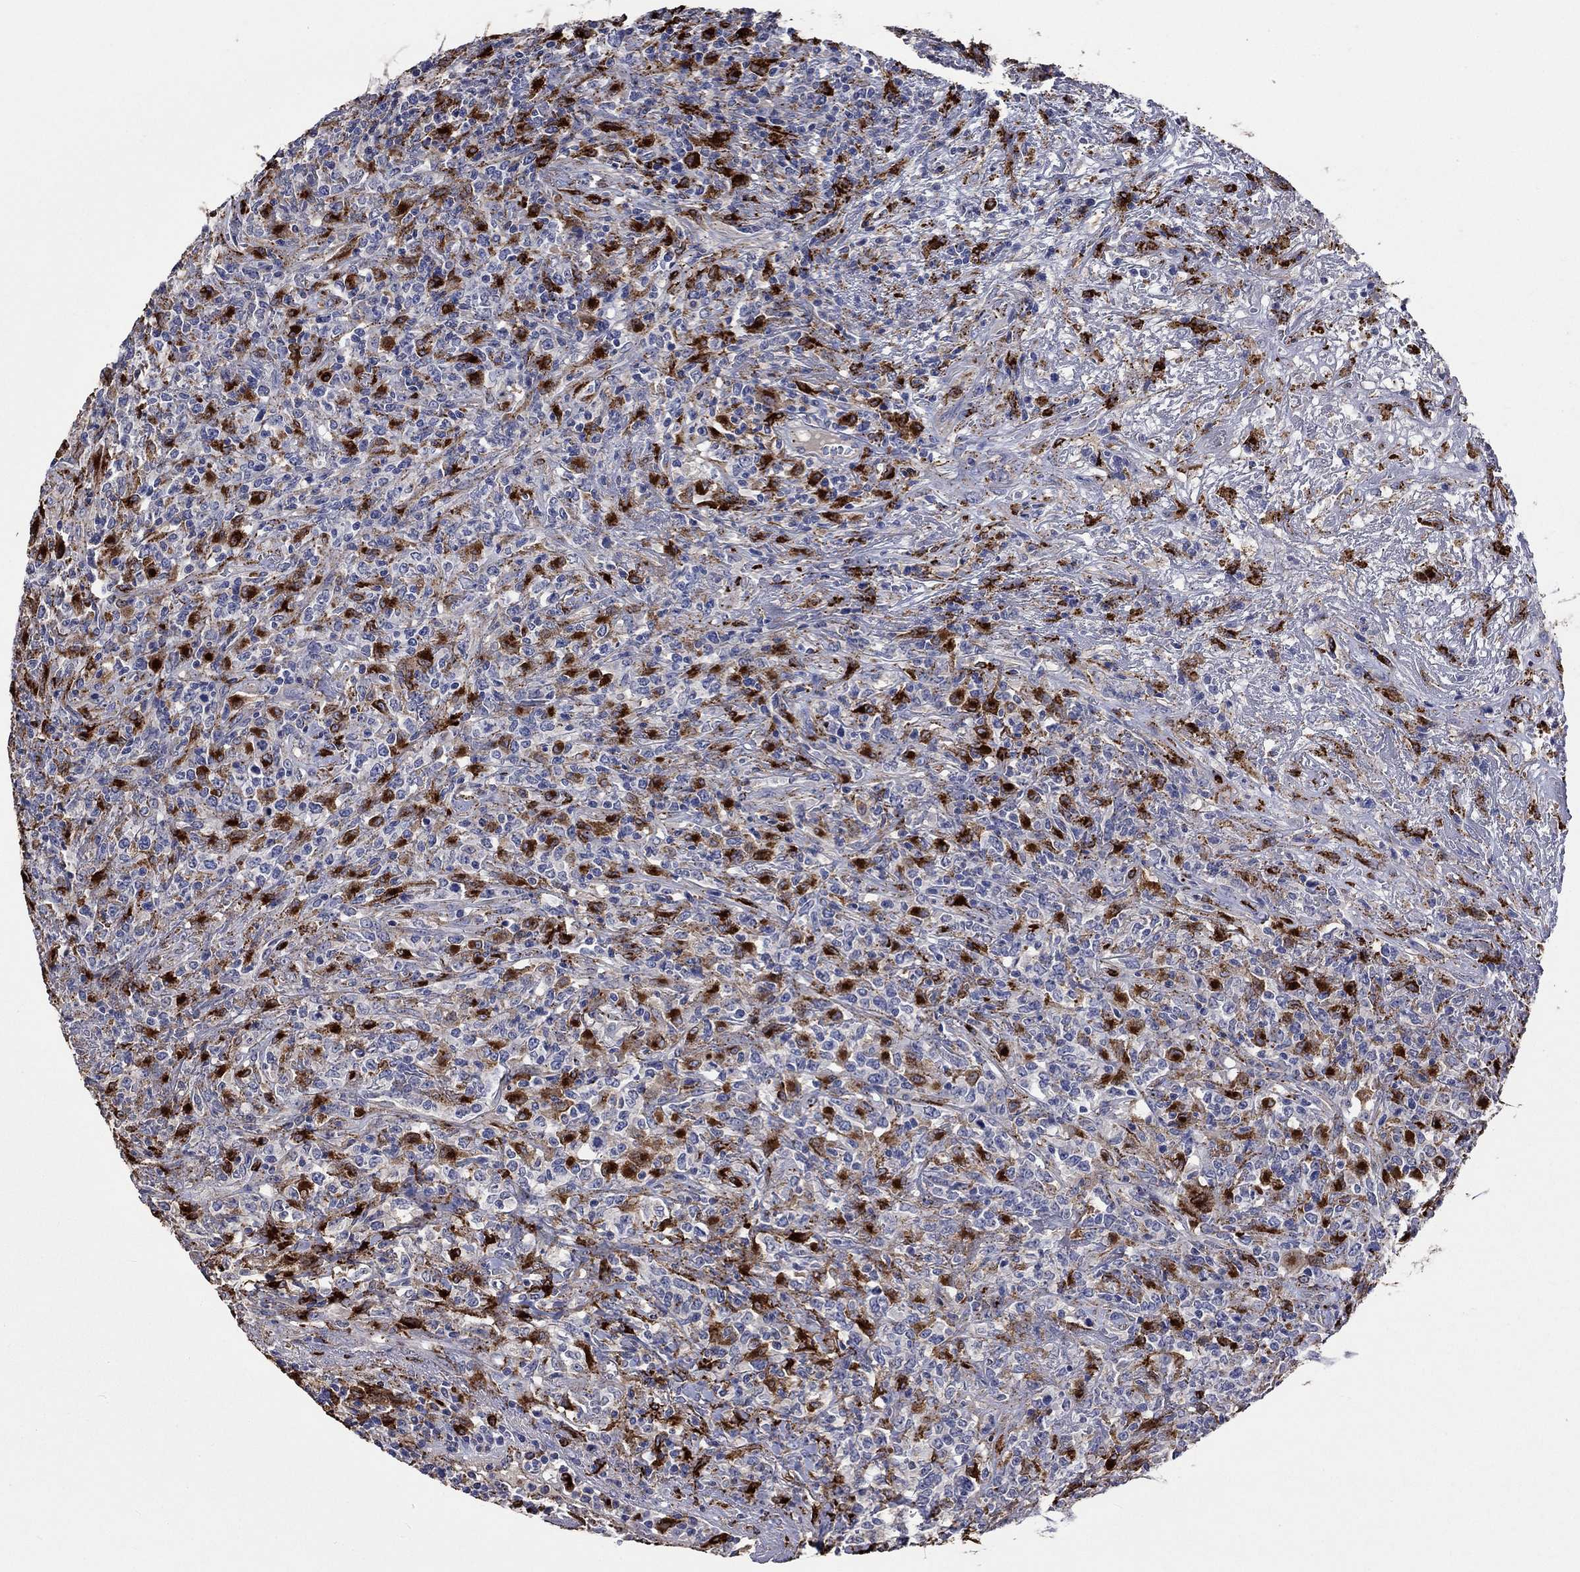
{"staining": {"intensity": "strong", "quantity": "<25%", "location": "cytoplasmic/membranous"}, "tissue": "lymphoma", "cell_type": "Tumor cells", "image_type": "cancer", "snomed": [{"axis": "morphology", "description": "Malignant lymphoma, non-Hodgkin's type, High grade"}, {"axis": "topography", "description": "Lung"}], "caption": "Protein expression analysis of human lymphoma reveals strong cytoplasmic/membranous expression in approximately <25% of tumor cells. The staining was performed using DAB (3,3'-diaminobenzidine), with brown indicating positive protein expression. Nuclei are stained blue with hematoxylin.", "gene": "CTSB", "patient": {"sex": "male", "age": 79}}